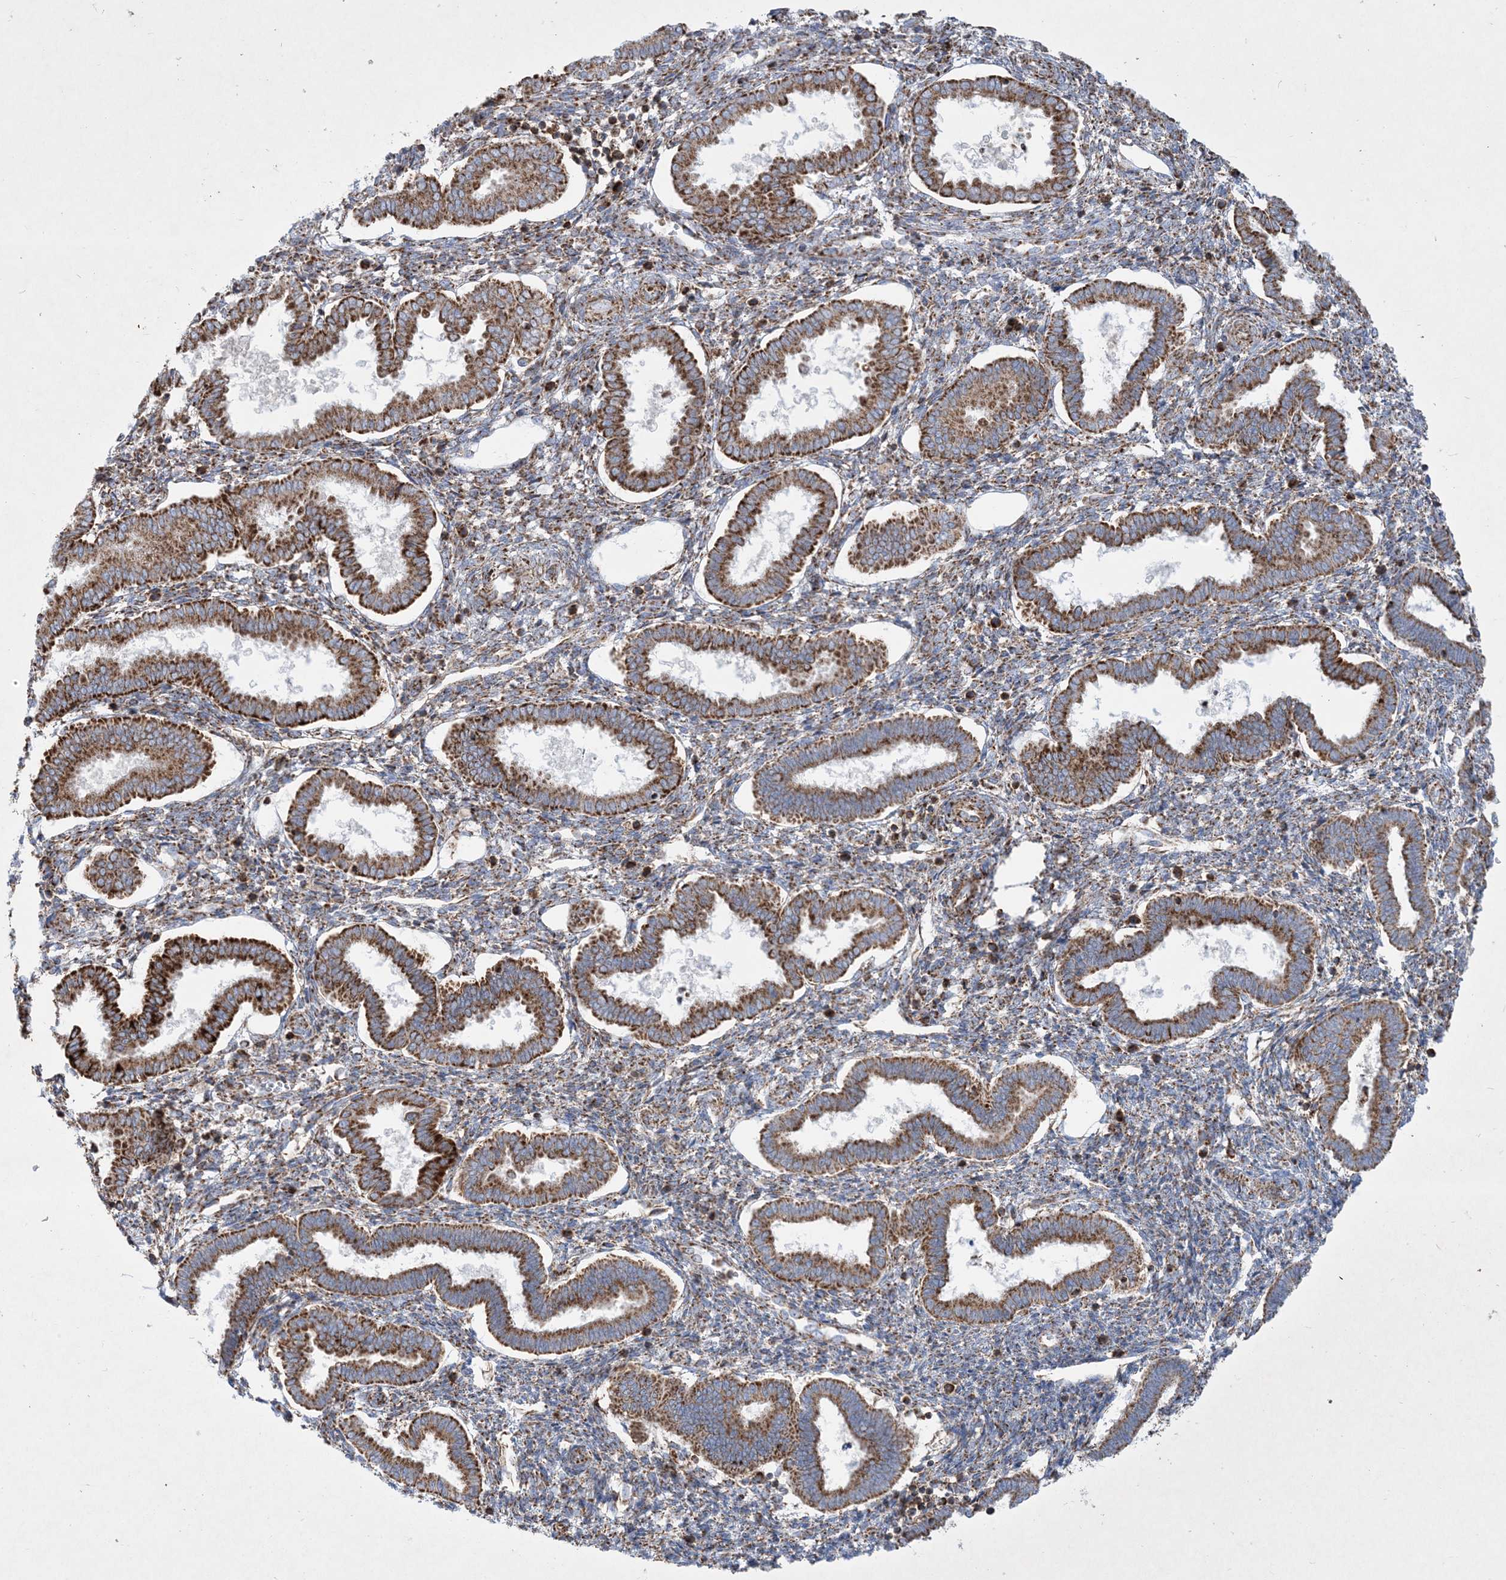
{"staining": {"intensity": "moderate", "quantity": ">75%", "location": "cytoplasmic/membranous"}, "tissue": "endometrium", "cell_type": "Cells in endometrial stroma", "image_type": "normal", "snomed": [{"axis": "morphology", "description": "Normal tissue, NOS"}, {"axis": "topography", "description": "Endometrium"}], "caption": "IHC of unremarkable endometrium reveals medium levels of moderate cytoplasmic/membranous positivity in about >75% of cells in endometrial stroma.", "gene": "BEND4", "patient": {"sex": "female", "age": 24}}